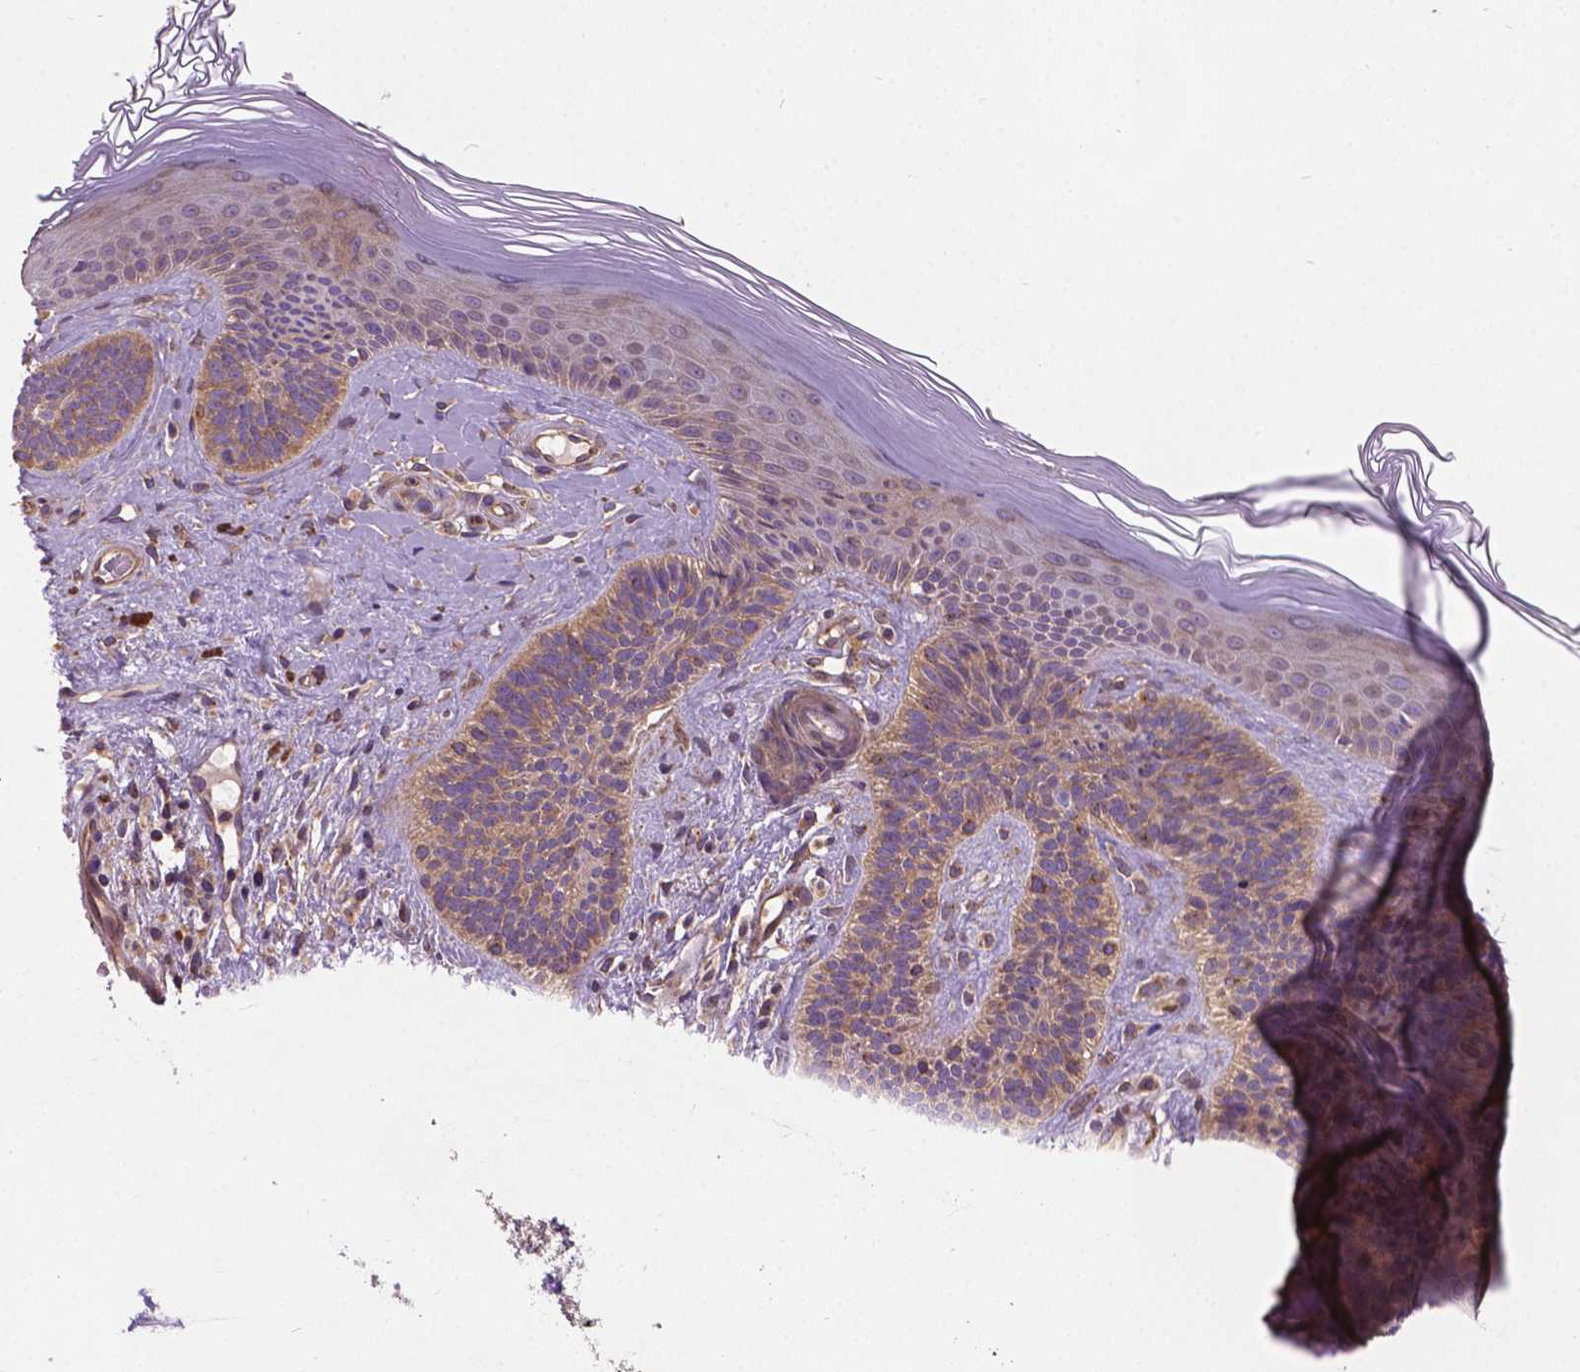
{"staining": {"intensity": "weak", "quantity": ">75%", "location": "cytoplasmic/membranous"}, "tissue": "skin cancer", "cell_type": "Tumor cells", "image_type": "cancer", "snomed": [{"axis": "morphology", "description": "Basal cell carcinoma"}, {"axis": "topography", "description": "Skin"}], "caption": "A high-resolution photomicrograph shows immunohistochemistry (IHC) staining of basal cell carcinoma (skin), which reveals weak cytoplasmic/membranous expression in about >75% of tumor cells.", "gene": "MZT1", "patient": {"sex": "male", "age": 79}}